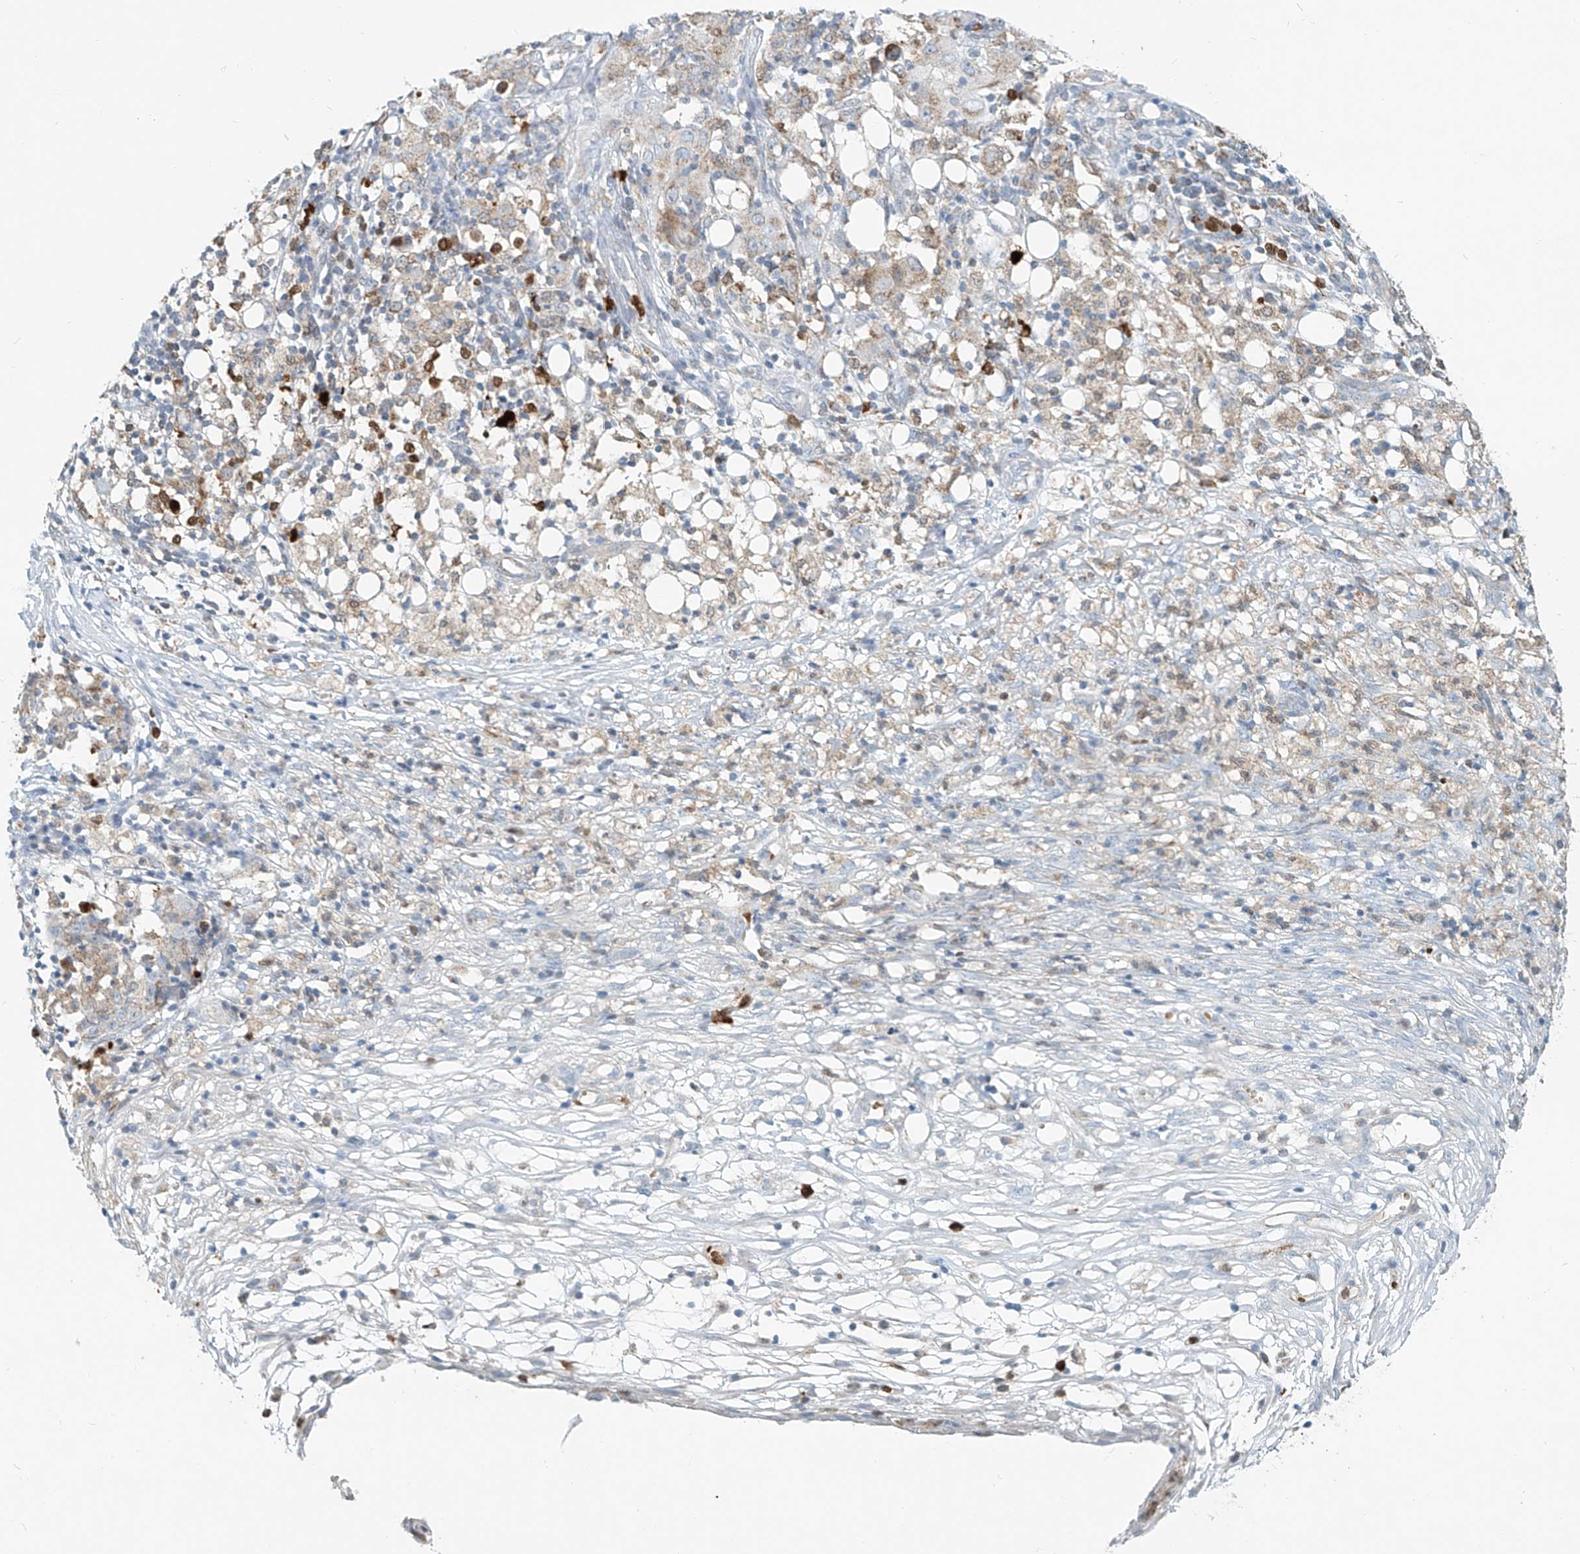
{"staining": {"intensity": "moderate", "quantity": "<25%", "location": "cytoplasmic/membranous"}, "tissue": "ovarian cancer", "cell_type": "Tumor cells", "image_type": "cancer", "snomed": [{"axis": "morphology", "description": "Carcinoma, endometroid"}, {"axis": "topography", "description": "Ovary"}], "caption": "There is low levels of moderate cytoplasmic/membranous expression in tumor cells of ovarian cancer, as demonstrated by immunohistochemical staining (brown color).", "gene": "PTPRA", "patient": {"sex": "female", "age": 42}}